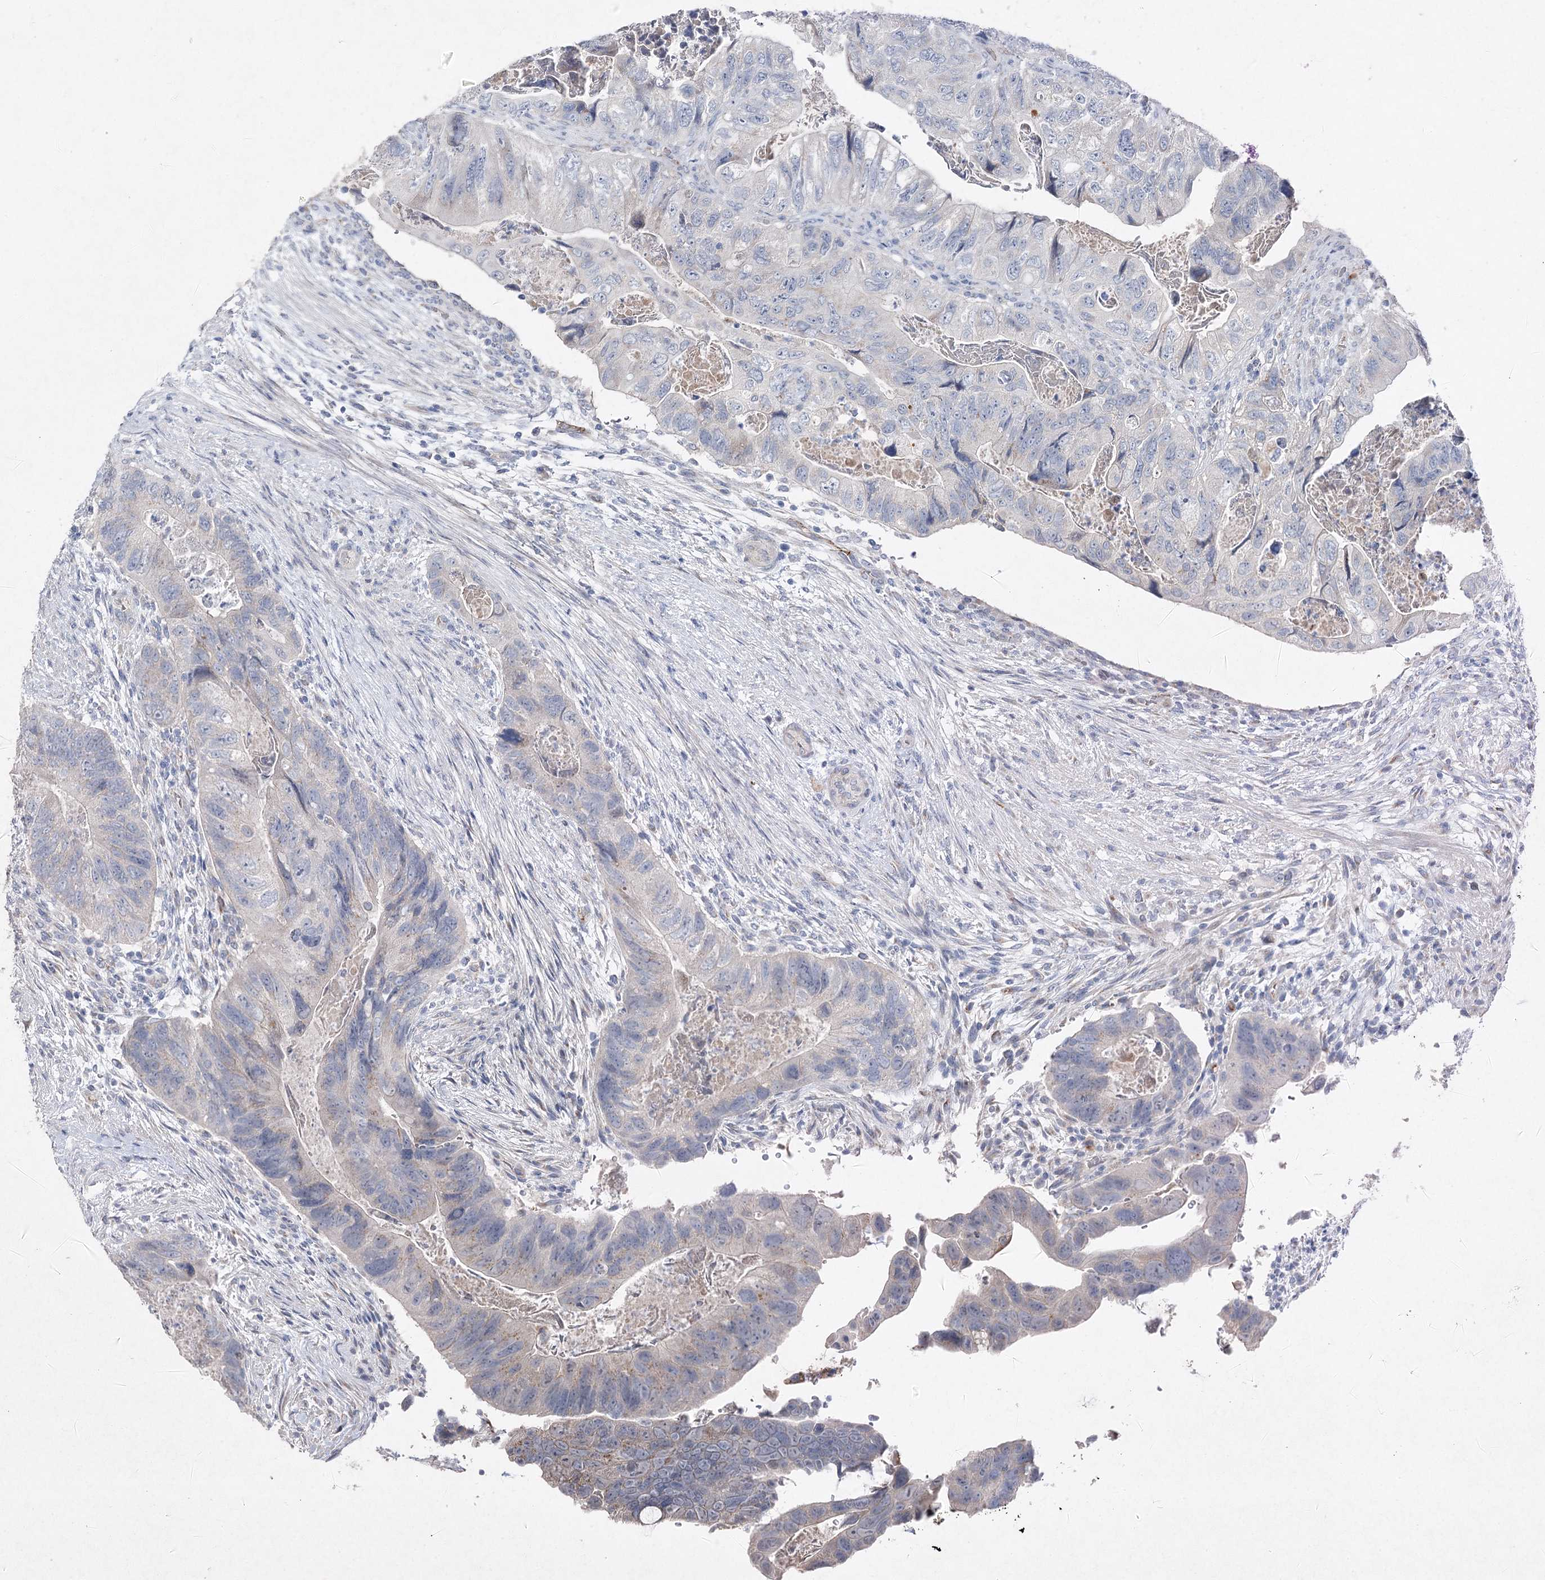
{"staining": {"intensity": "weak", "quantity": "<25%", "location": "cytoplasmic/membranous"}, "tissue": "colorectal cancer", "cell_type": "Tumor cells", "image_type": "cancer", "snomed": [{"axis": "morphology", "description": "Adenocarcinoma, NOS"}, {"axis": "topography", "description": "Rectum"}], "caption": "An immunohistochemistry micrograph of colorectal adenocarcinoma is shown. There is no staining in tumor cells of colorectal adenocarcinoma.", "gene": "RFX6", "patient": {"sex": "male", "age": 63}}